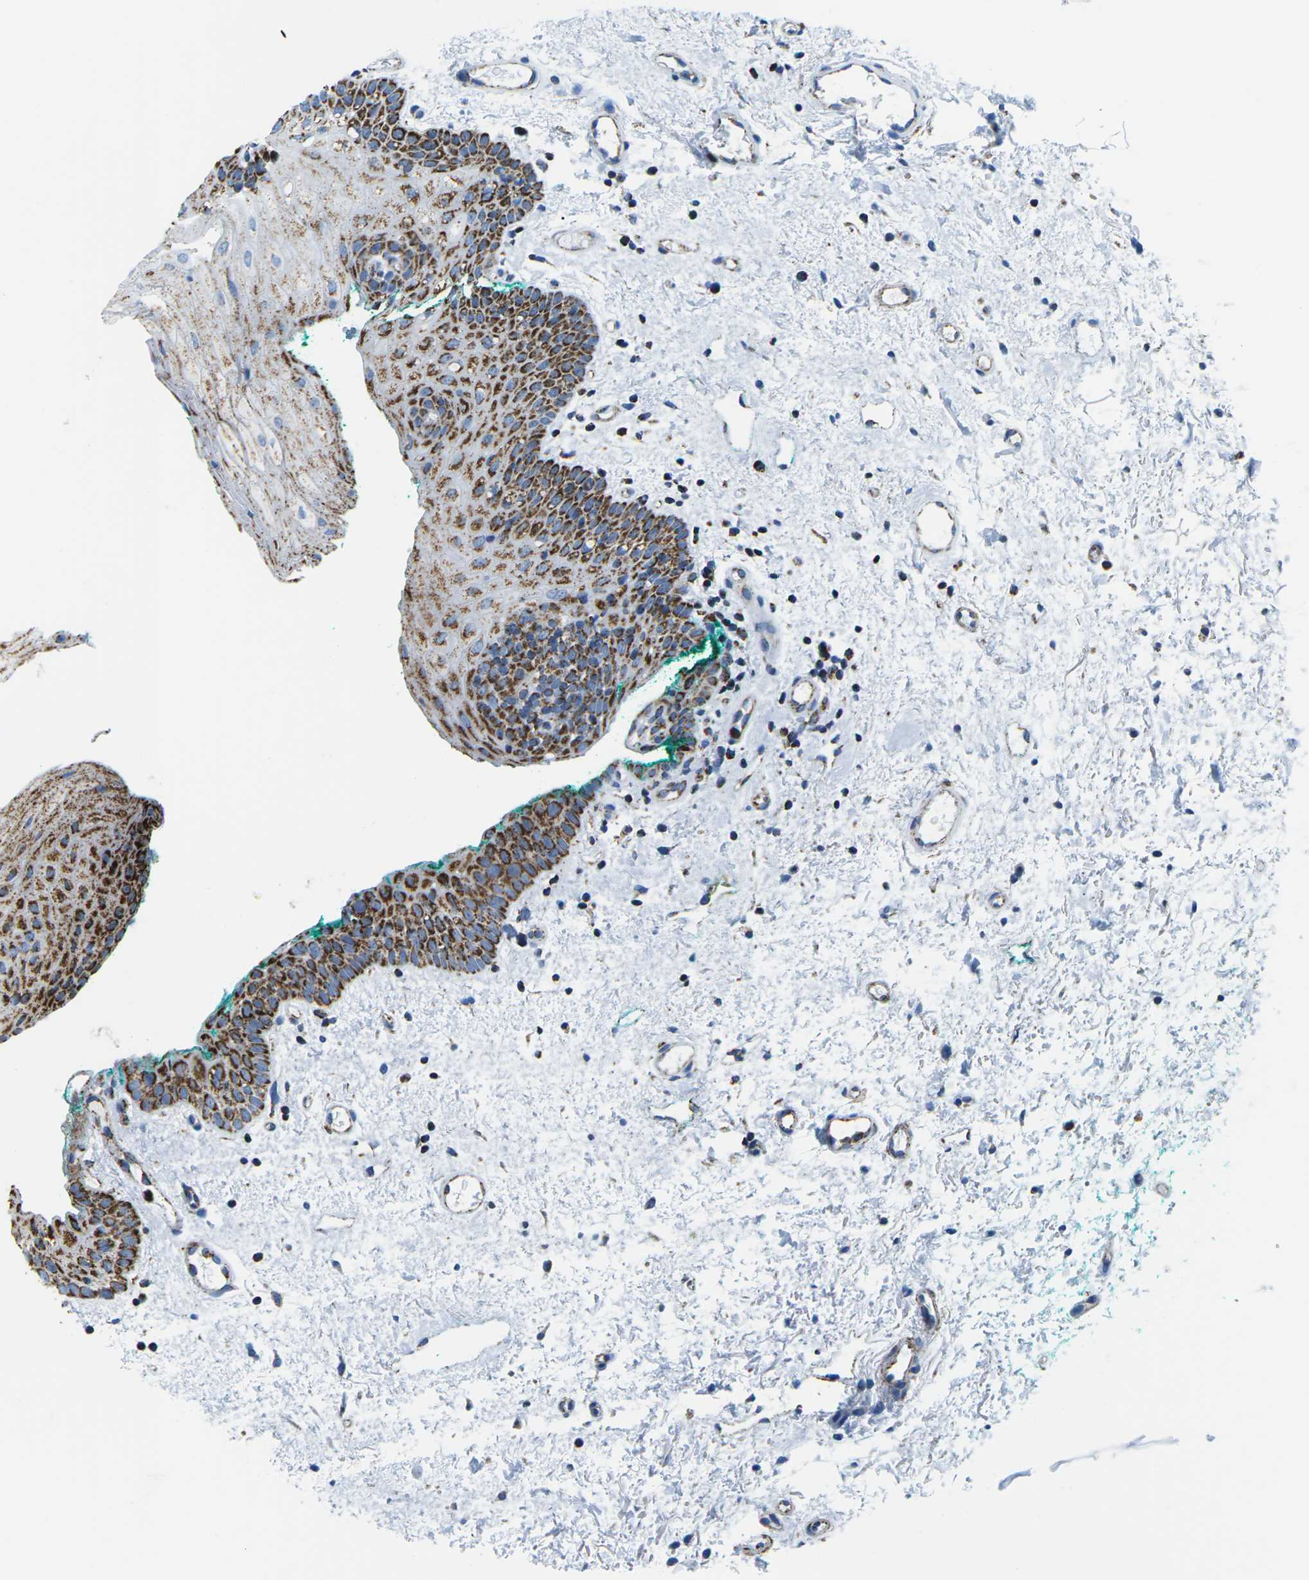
{"staining": {"intensity": "strong", "quantity": "25%-75%", "location": "cytoplasmic/membranous"}, "tissue": "oral mucosa", "cell_type": "Squamous epithelial cells", "image_type": "normal", "snomed": [{"axis": "morphology", "description": "Normal tissue, NOS"}, {"axis": "morphology", "description": "Squamous cell carcinoma, NOS"}, {"axis": "topography", "description": "Oral tissue"}, {"axis": "topography", "description": "Salivary gland"}, {"axis": "topography", "description": "Head-Neck"}], "caption": "An image showing strong cytoplasmic/membranous expression in about 25%-75% of squamous epithelial cells in benign oral mucosa, as visualized by brown immunohistochemical staining.", "gene": "COX6C", "patient": {"sex": "female", "age": 62}}